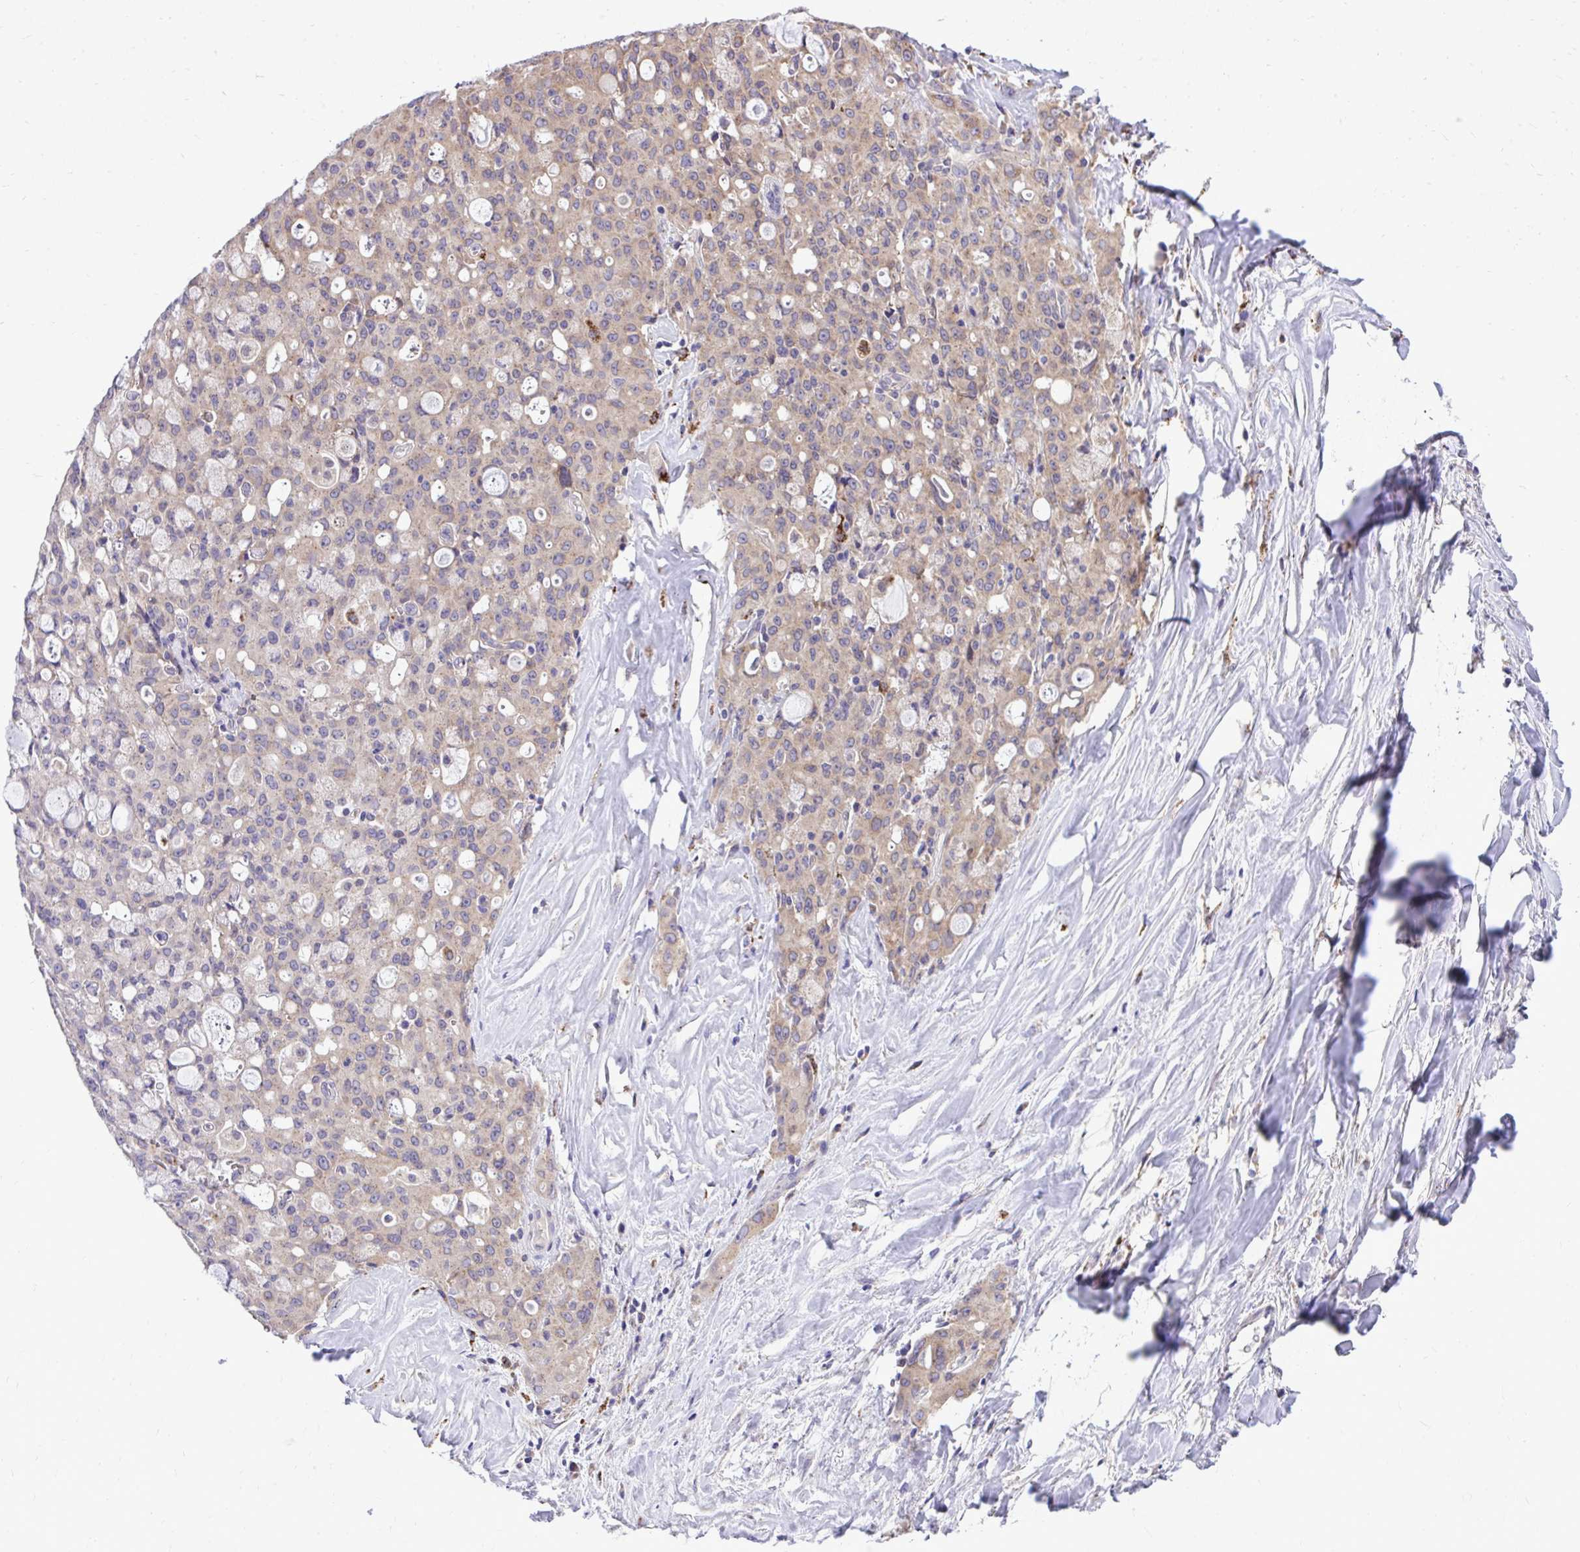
{"staining": {"intensity": "weak", "quantity": "25%-75%", "location": "cytoplasmic/membranous"}, "tissue": "lung cancer", "cell_type": "Tumor cells", "image_type": "cancer", "snomed": [{"axis": "morphology", "description": "Adenocarcinoma, NOS"}, {"axis": "topography", "description": "Lung"}], "caption": "Immunohistochemistry of human lung cancer (adenocarcinoma) exhibits low levels of weak cytoplasmic/membranous expression in about 25%-75% of tumor cells.", "gene": "CEACAM18", "patient": {"sex": "female", "age": 44}}